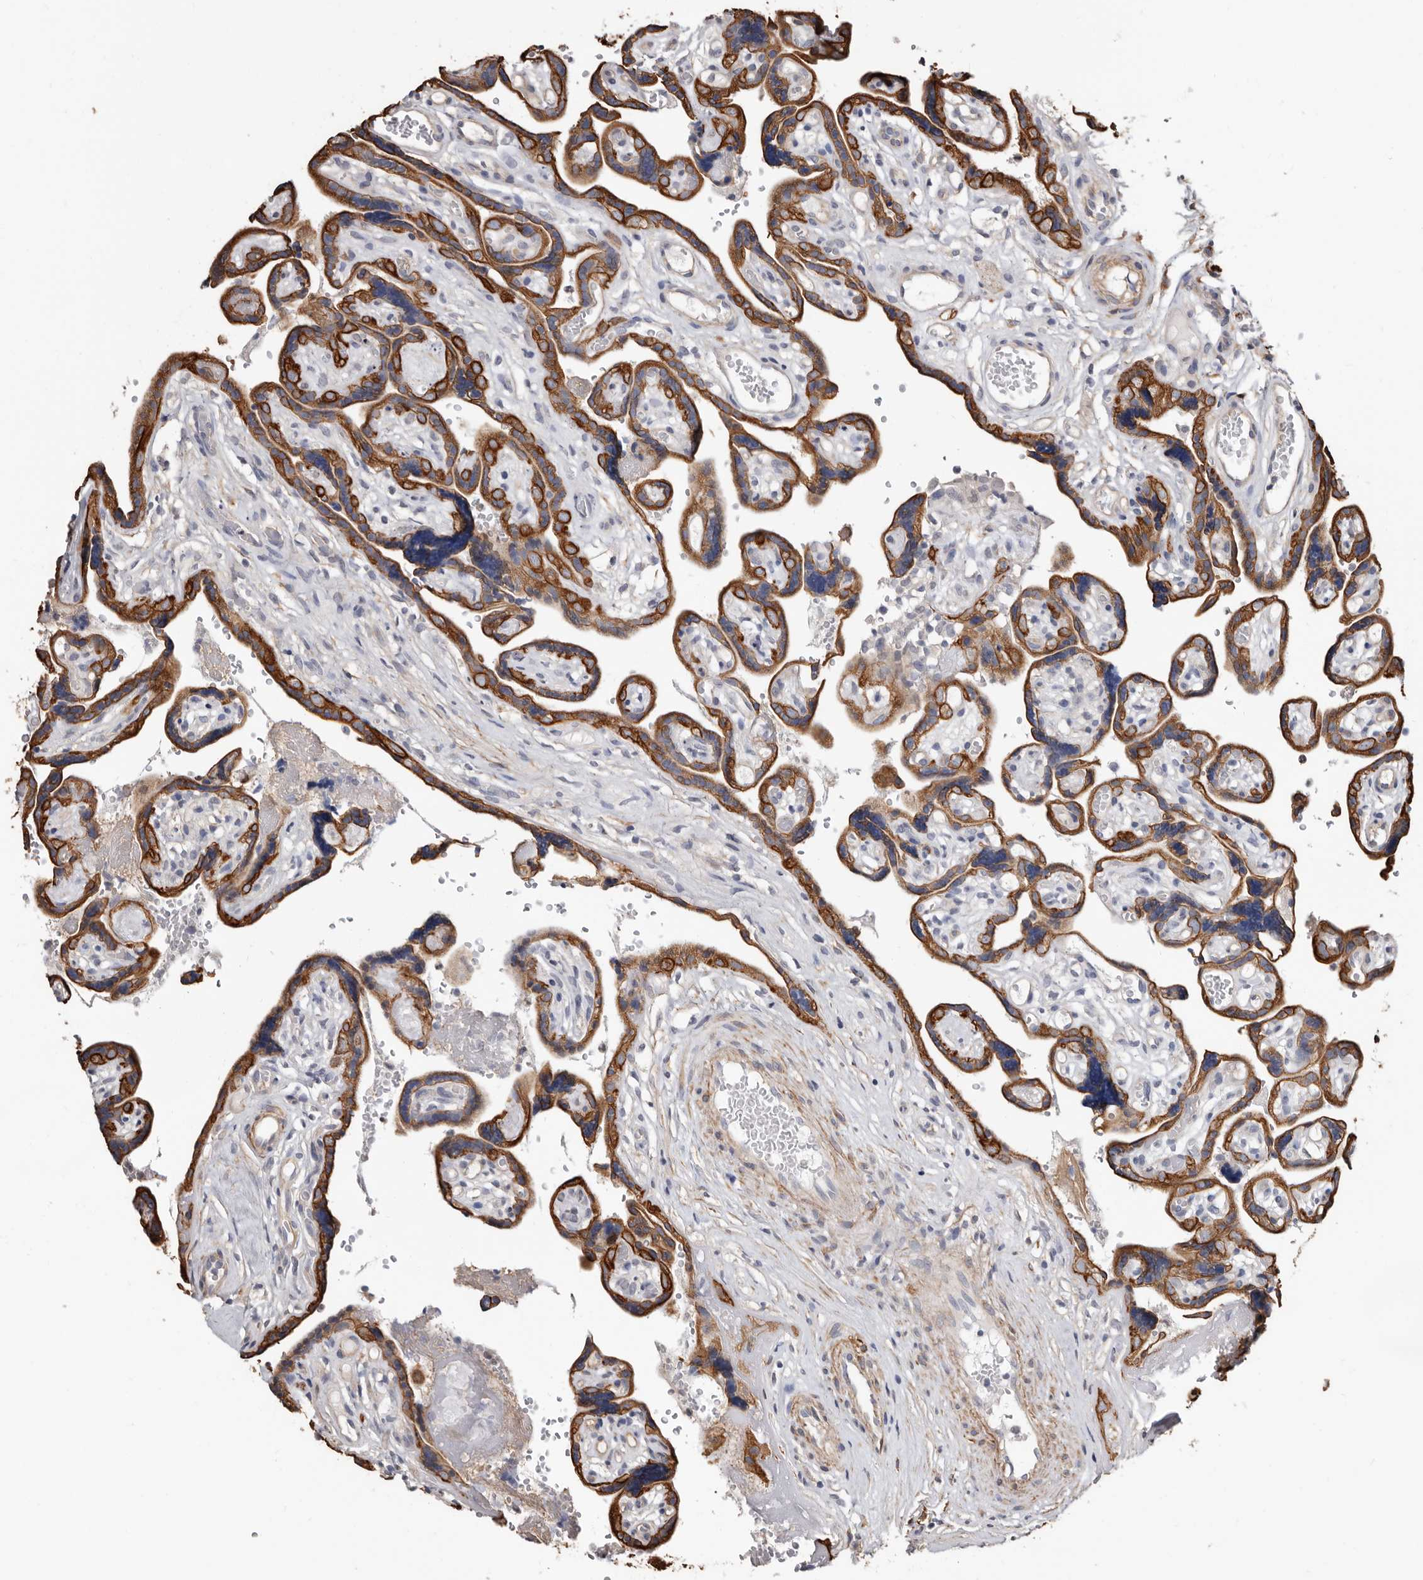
{"staining": {"intensity": "strong", "quantity": "25%-75%", "location": "cytoplasmic/membranous"}, "tissue": "placenta", "cell_type": "Decidual cells", "image_type": "normal", "snomed": [{"axis": "morphology", "description": "Normal tissue, NOS"}, {"axis": "topography", "description": "Placenta"}], "caption": "Brown immunohistochemical staining in unremarkable human placenta exhibits strong cytoplasmic/membranous staining in approximately 25%-75% of decidual cells.", "gene": "MRPL18", "patient": {"sex": "female", "age": 30}}